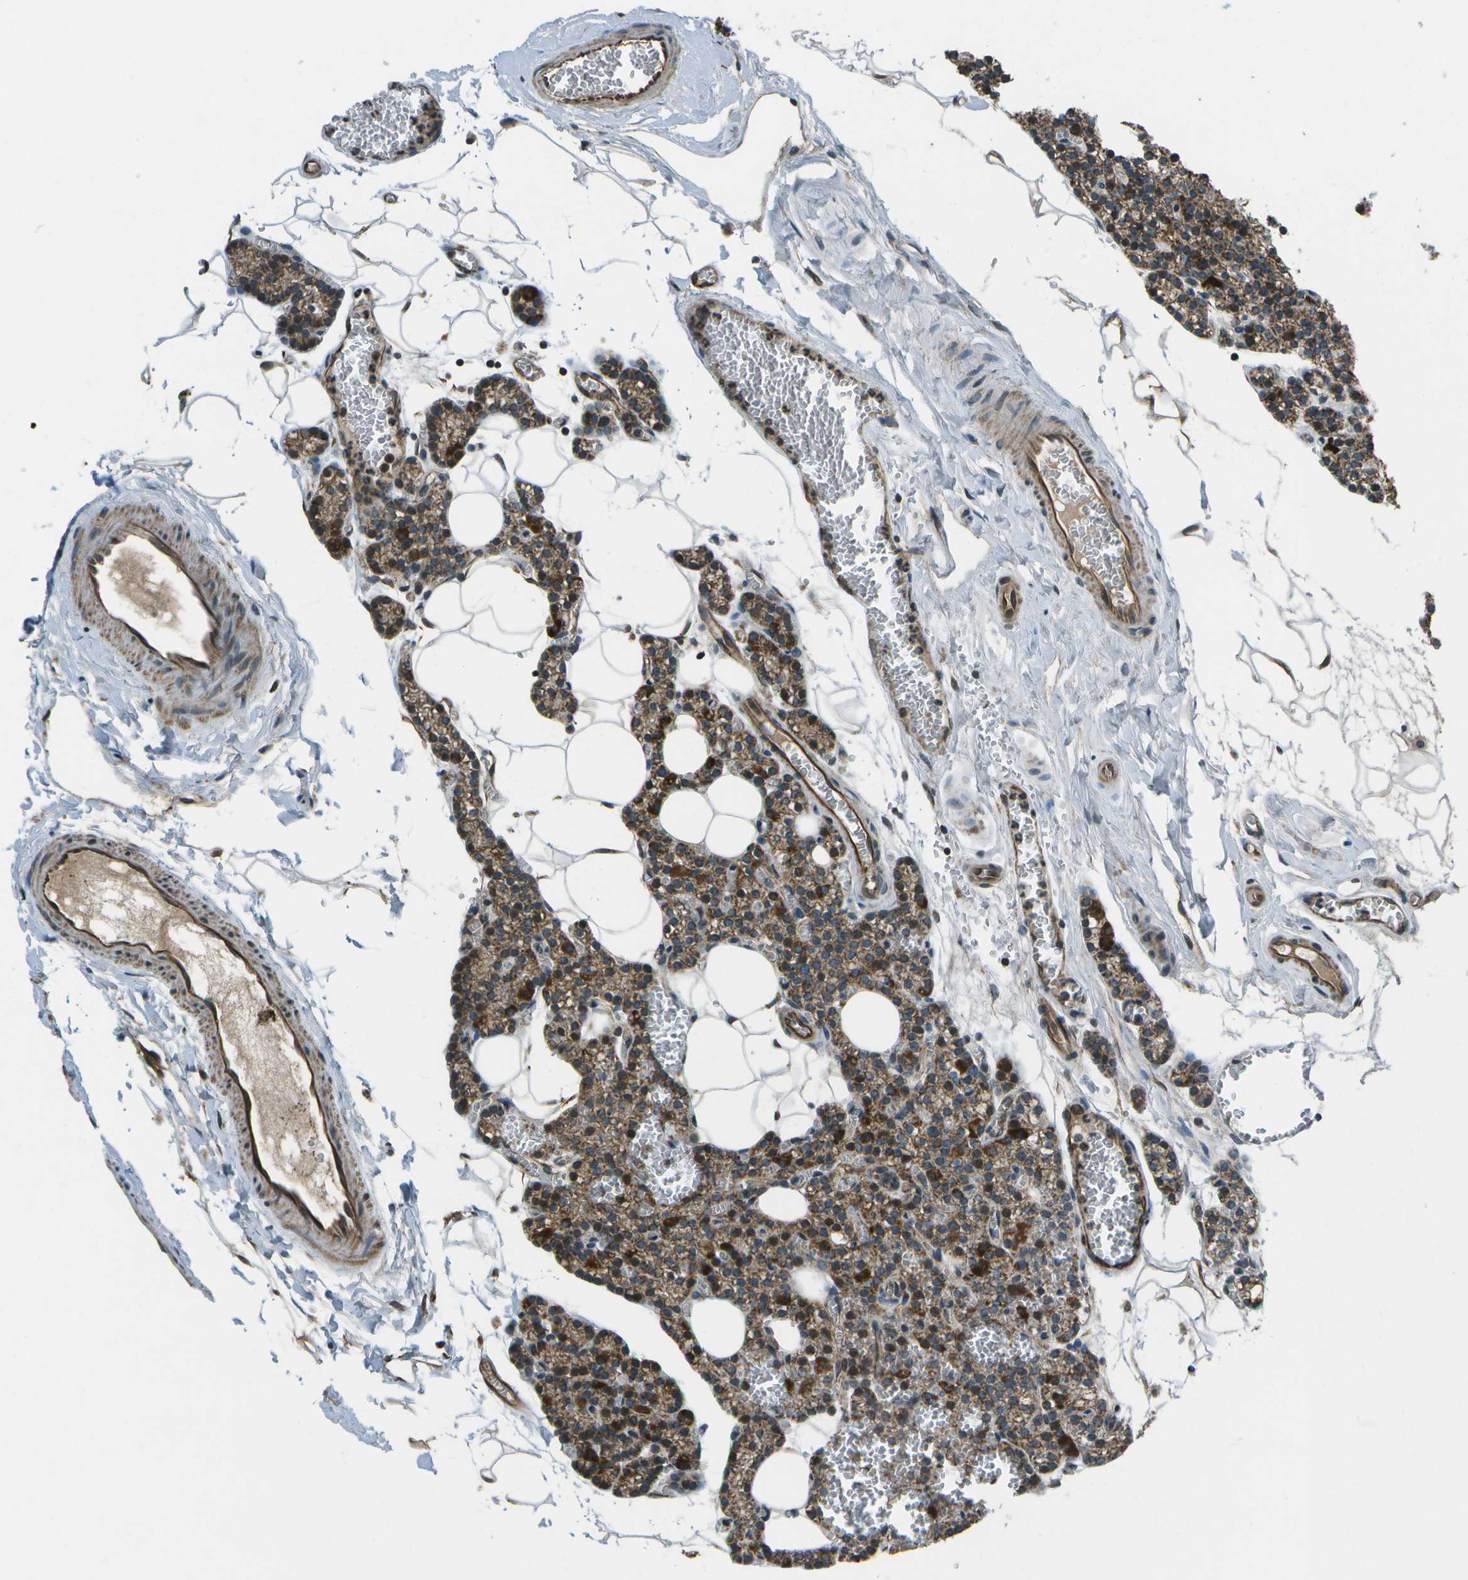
{"staining": {"intensity": "strong", "quantity": ">75%", "location": "cytoplasmic/membranous"}, "tissue": "parathyroid gland", "cell_type": "Glandular cells", "image_type": "normal", "snomed": [{"axis": "morphology", "description": "Normal tissue, NOS"}, {"axis": "morphology", "description": "Adenoma, NOS"}, {"axis": "topography", "description": "Parathyroid gland"}], "caption": "DAB (3,3'-diaminobenzidine) immunohistochemical staining of benign human parathyroid gland shows strong cytoplasmic/membranous protein expression in about >75% of glandular cells. (Stains: DAB (3,3'-diaminobenzidine) in brown, nuclei in blue, Microscopy: brightfield microscopy at high magnification).", "gene": "EIF2AK1", "patient": {"sex": "female", "age": 58}}